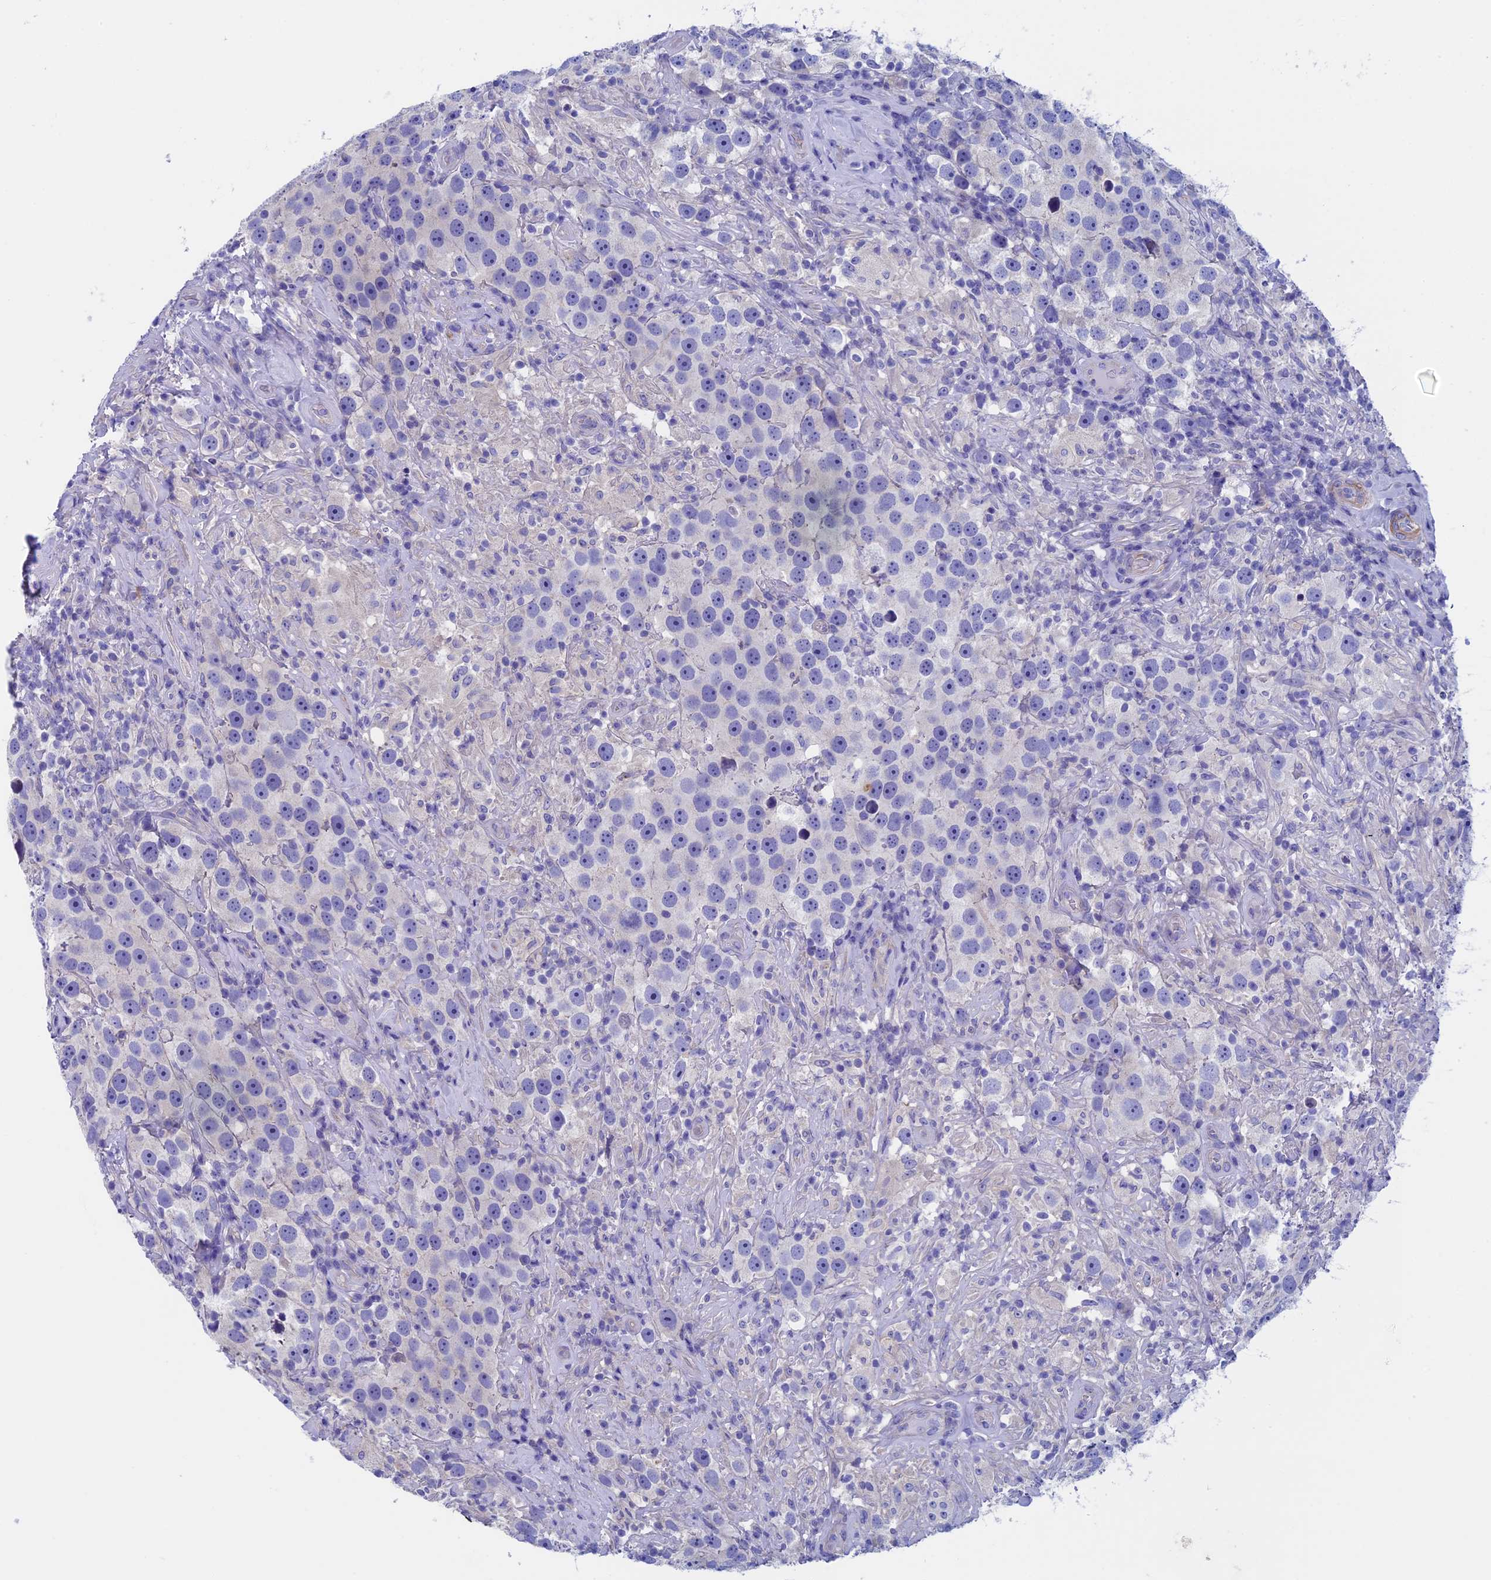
{"staining": {"intensity": "negative", "quantity": "none", "location": "none"}, "tissue": "testis cancer", "cell_type": "Tumor cells", "image_type": "cancer", "snomed": [{"axis": "morphology", "description": "Seminoma, NOS"}, {"axis": "topography", "description": "Testis"}], "caption": "This is an IHC image of testis cancer (seminoma). There is no staining in tumor cells.", "gene": "ADH7", "patient": {"sex": "male", "age": 49}}